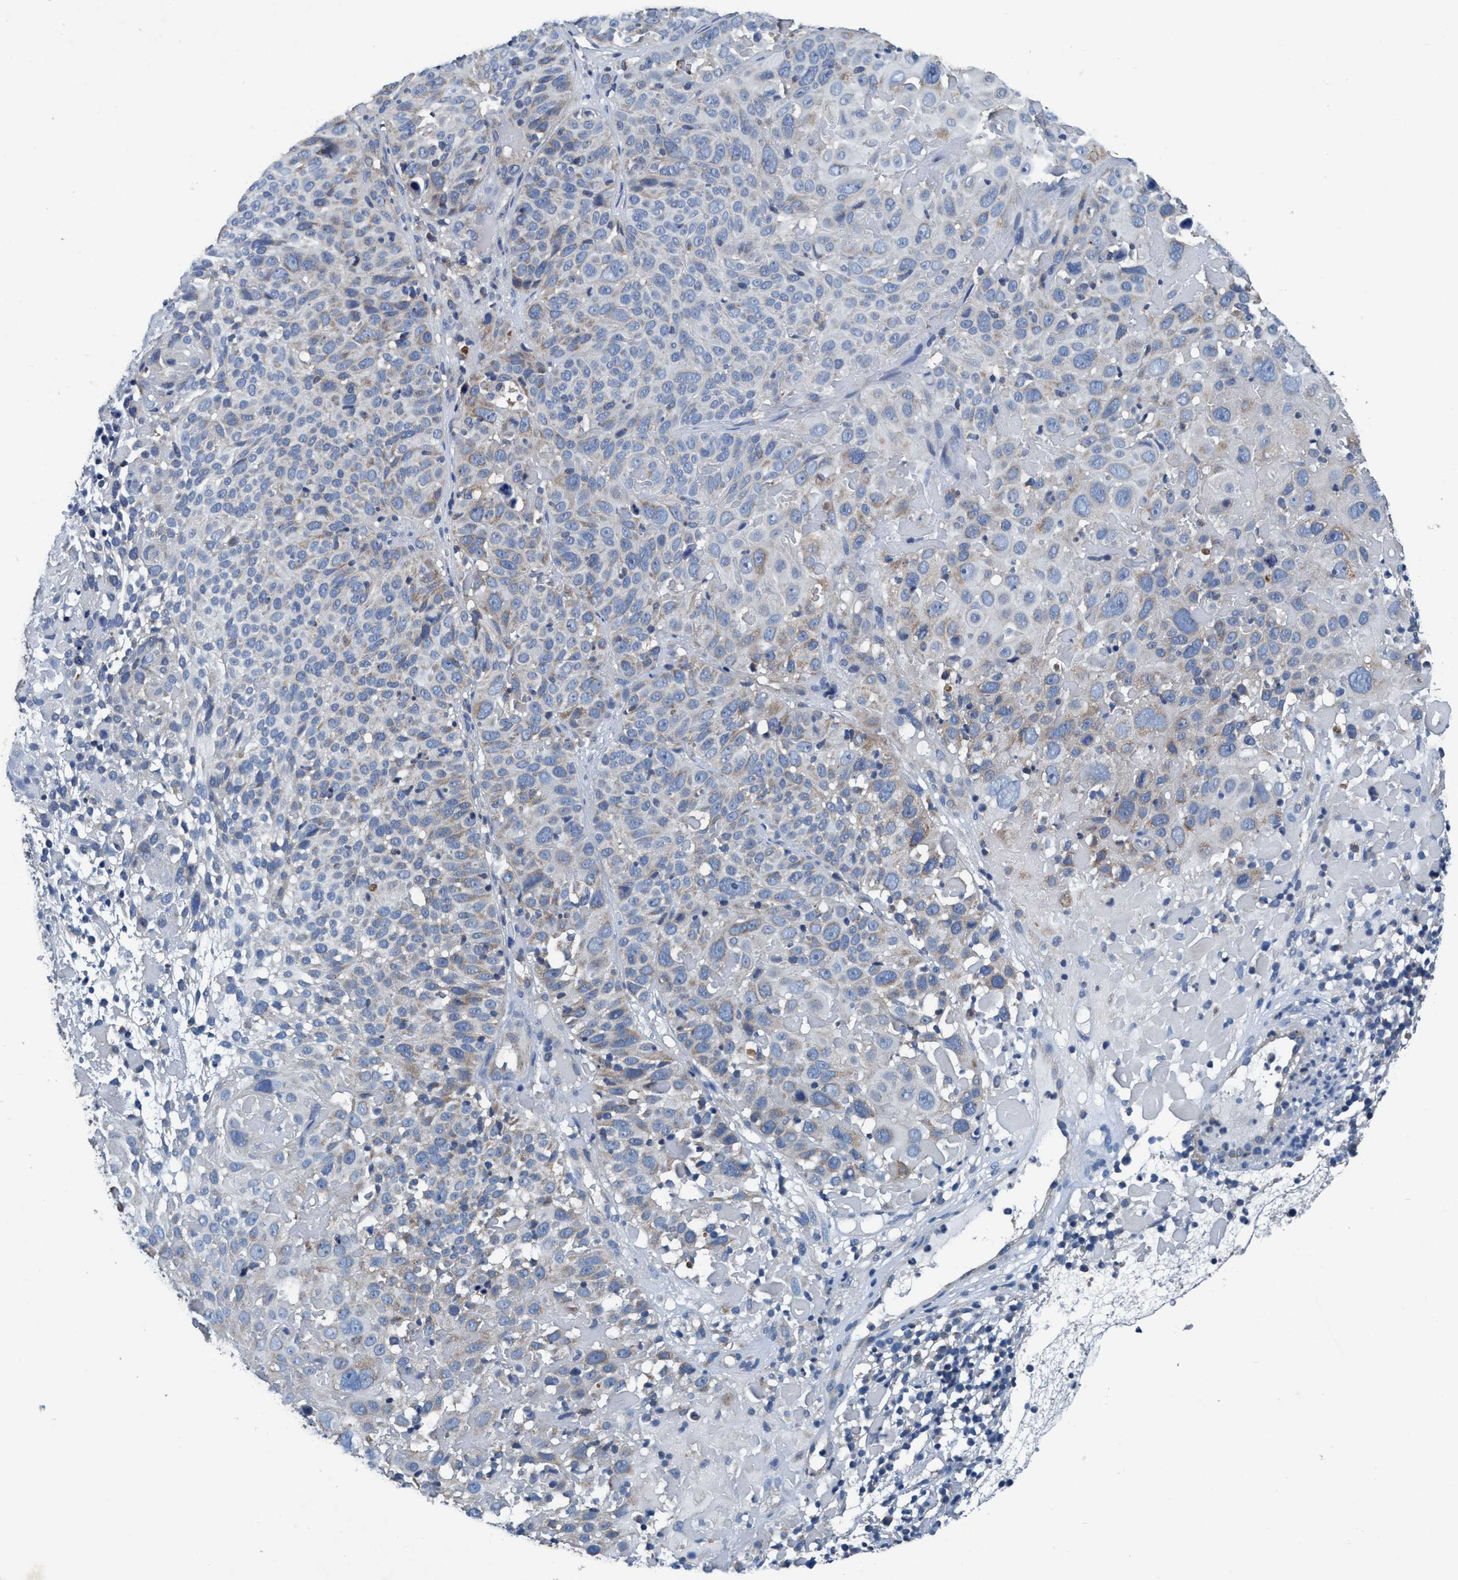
{"staining": {"intensity": "weak", "quantity": "<25%", "location": "cytoplasmic/membranous"}, "tissue": "cervical cancer", "cell_type": "Tumor cells", "image_type": "cancer", "snomed": [{"axis": "morphology", "description": "Squamous cell carcinoma, NOS"}, {"axis": "topography", "description": "Cervix"}], "caption": "The IHC image has no significant staining in tumor cells of cervical squamous cell carcinoma tissue. (Stains: DAB (3,3'-diaminobenzidine) immunohistochemistry with hematoxylin counter stain, Microscopy: brightfield microscopy at high magnification).", "gene": "ANKFN1", "patient": {"sex": "female", "age": 74}}